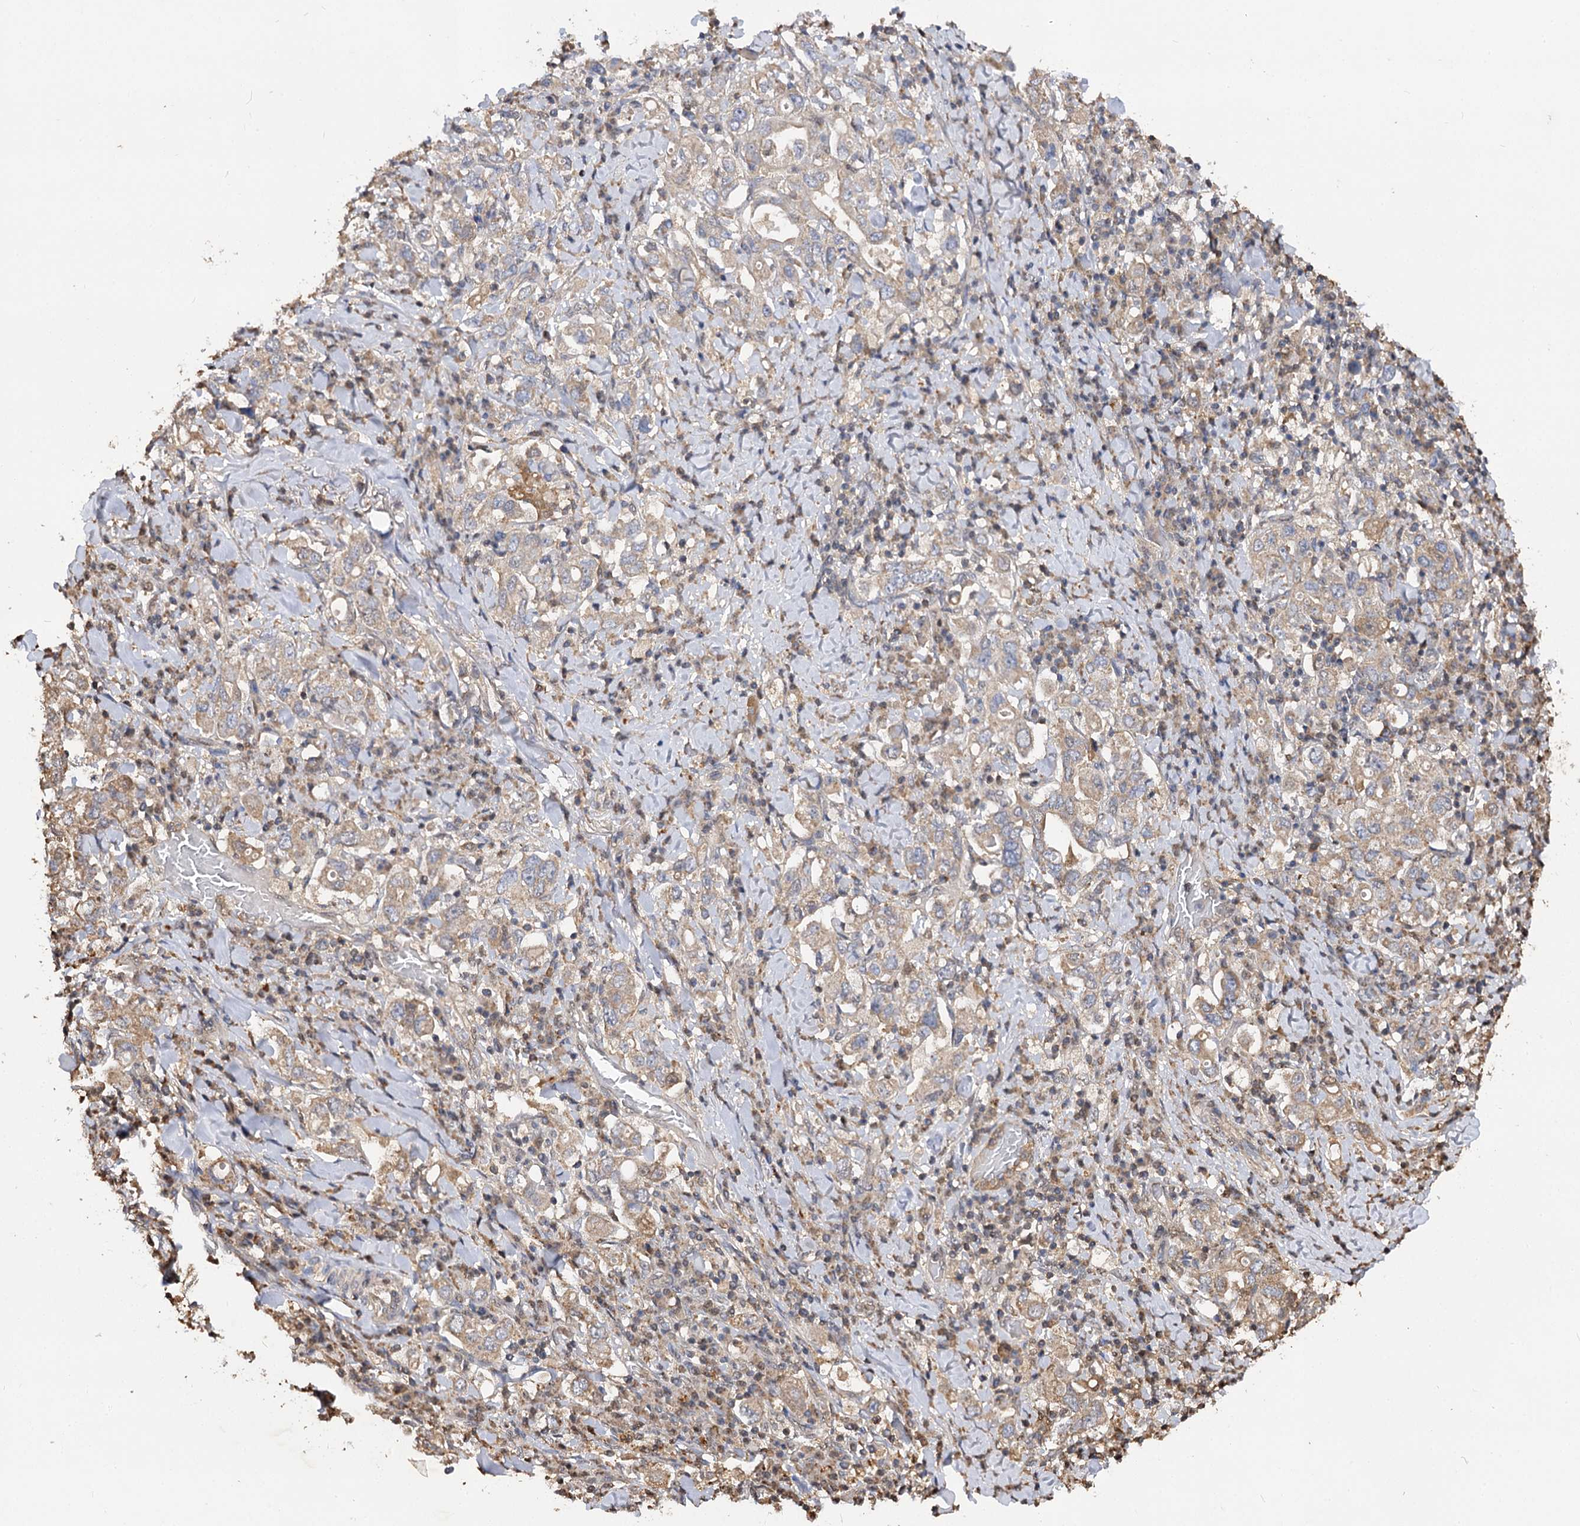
{"staining": {"intensity": "weak", "quantity": ">75%", "location": "cytoplasmic/membranous"}, "tissue": "stomach cancer", "cell_type": "Tumor cells", "image_type": "cancer", "snomed": [{"axis": "morphology", "description": "Adenocarcinoma, NOS"}, {"axis": "topography", "description": "Stomach, upper"}], "caption": "This histopathology image reveals IHC staining of human adenocarcinoma (stomach), with low weak cytoplasmic/membranous positivity in approximately >75% of tumor cells.", "gene": "ARL13A", "patient": {"sex": "male", "age": 62}}